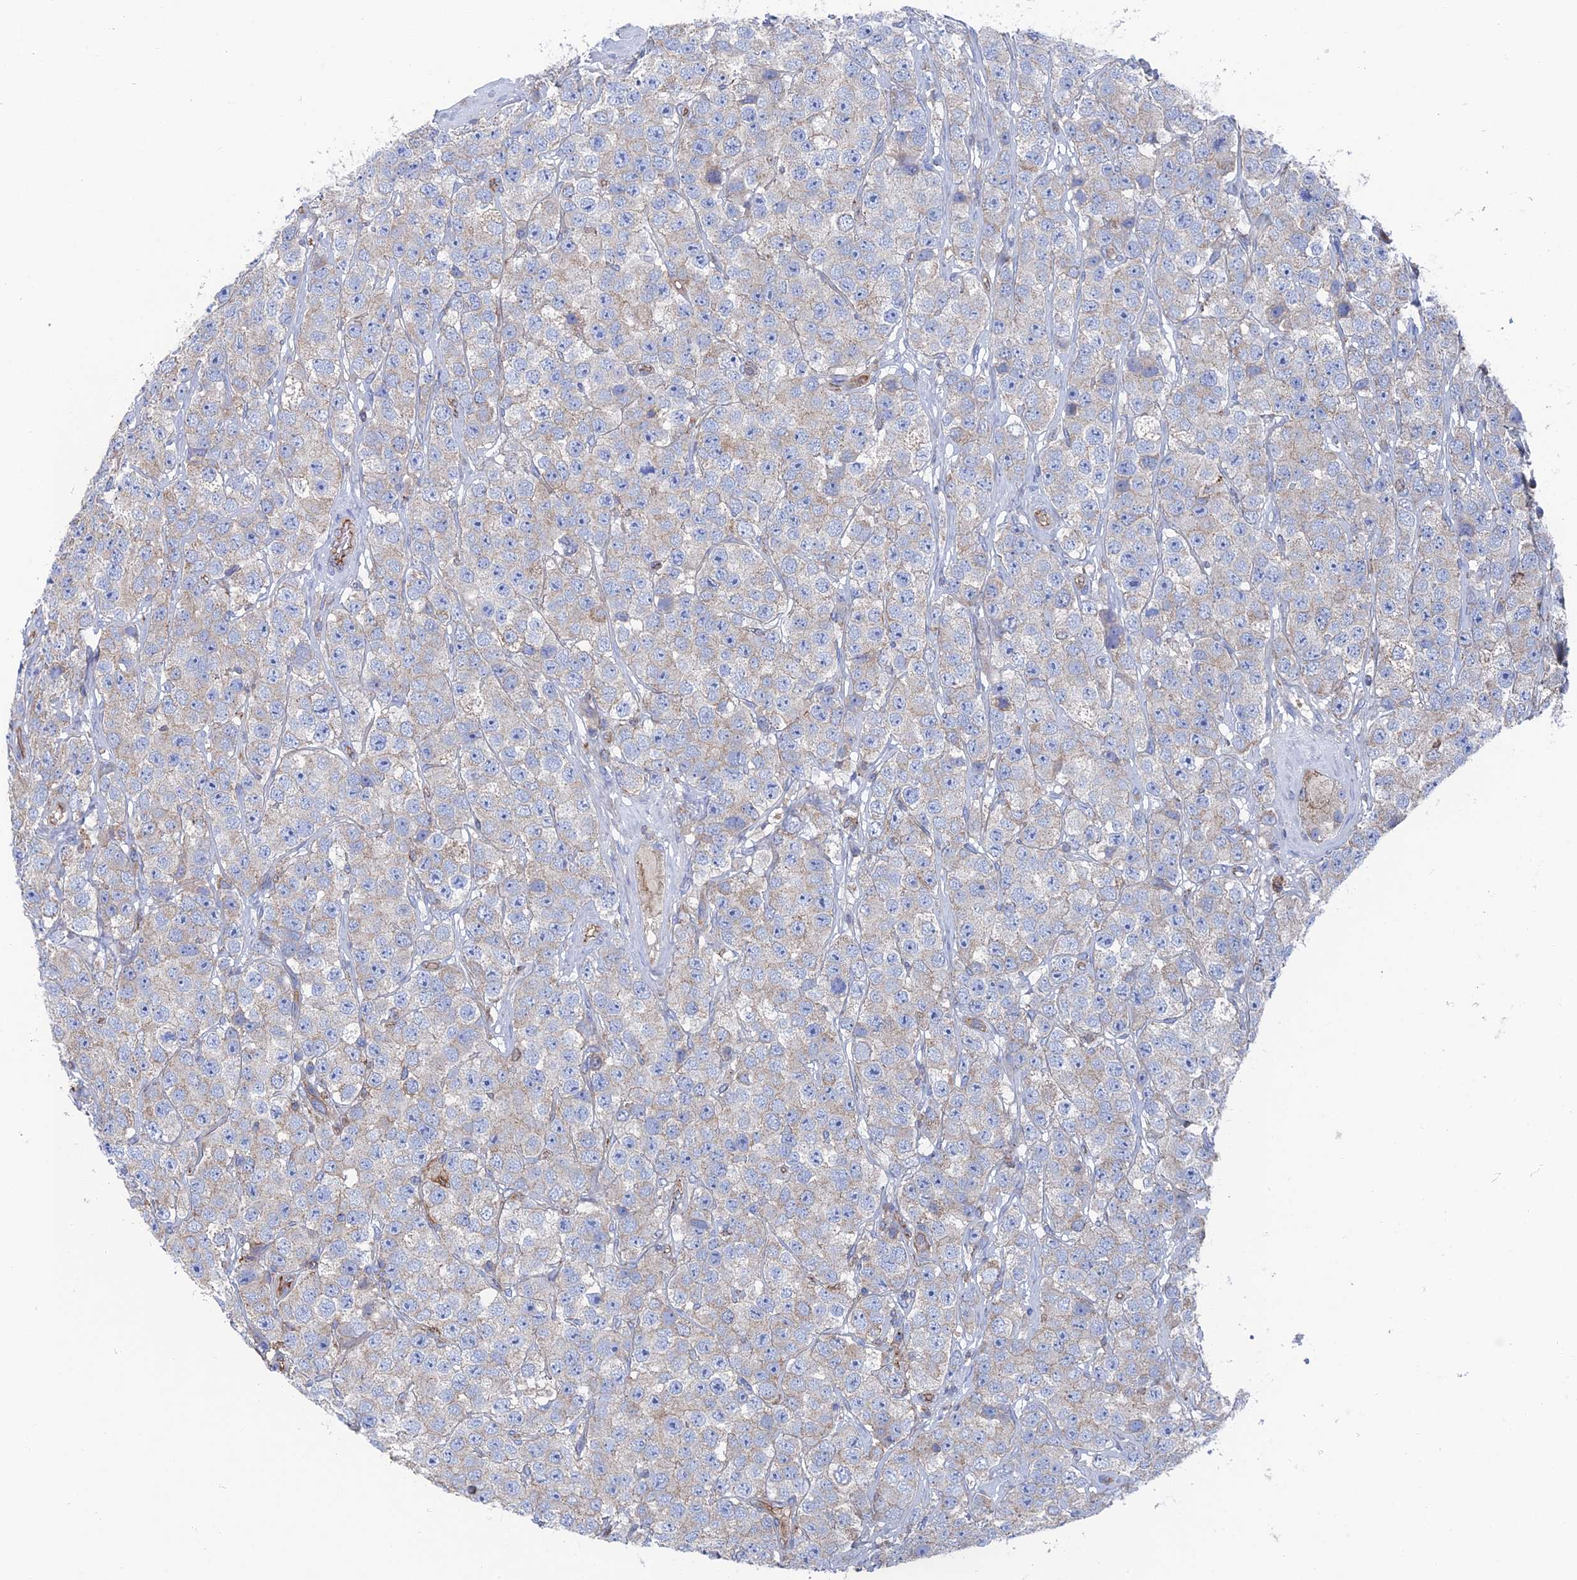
{"staining": {"intensity": "weak", "quantity": "<25%", "location": "cytoplasmic/membranous"}, "tissue": "testis cancer", "cell_type": "Tumor cells", "image_type": "cancer", "snomed": [{"axis": "morphology", "description": "Seminoma, NOS"}, {"axis": "topography", "description": "Testis"}], "caption": "Human testis seminoma stained for a protein using IHC displays no positivity in tumor cells.", "gene": "SNX11", "patient": {"sex": "male", "age": 28}}